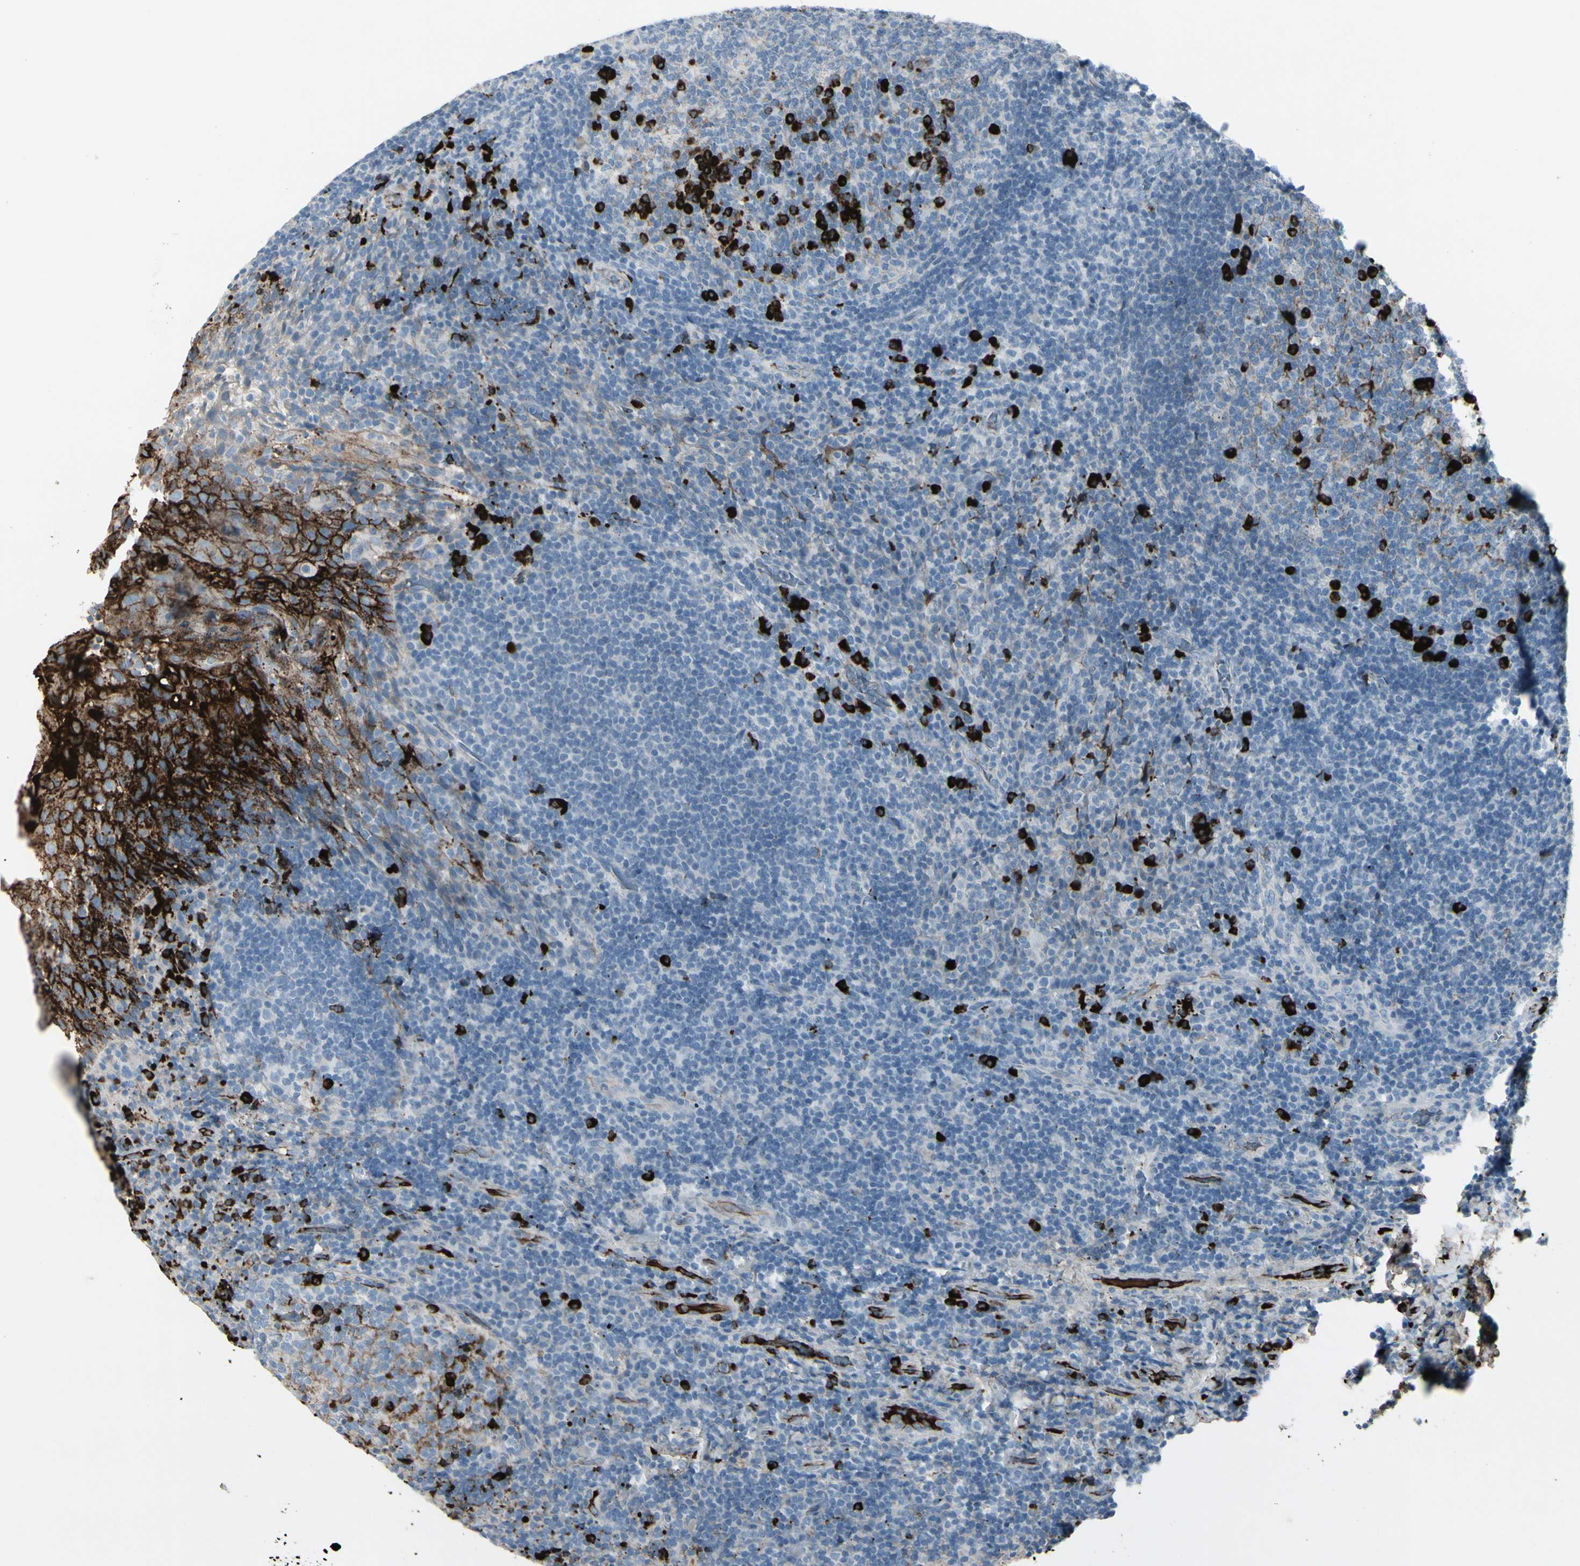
{"staining": {"intensity": "strong", "quantity": "<25%", "location": "cytoplasmic/membranous"}, "tissue": "tonsil", "cell_type": "Germinal center cells", "image_type": "normal", "snomed": [{"axis": "morphology", "description": "Normal tissue, NOS"}, {"axis": "topography", "description": "Tonsil"}], "caption": "Immunohistochemistry (DAB (3,3'-diaminobenzidine)) staining of benign human tonsil displays strong cytoplasmic/membranous protein expression in approximately <25% of germinal center cells.", "gene": "IGHG1", "patient": {"sex": "male", "age": 17}}